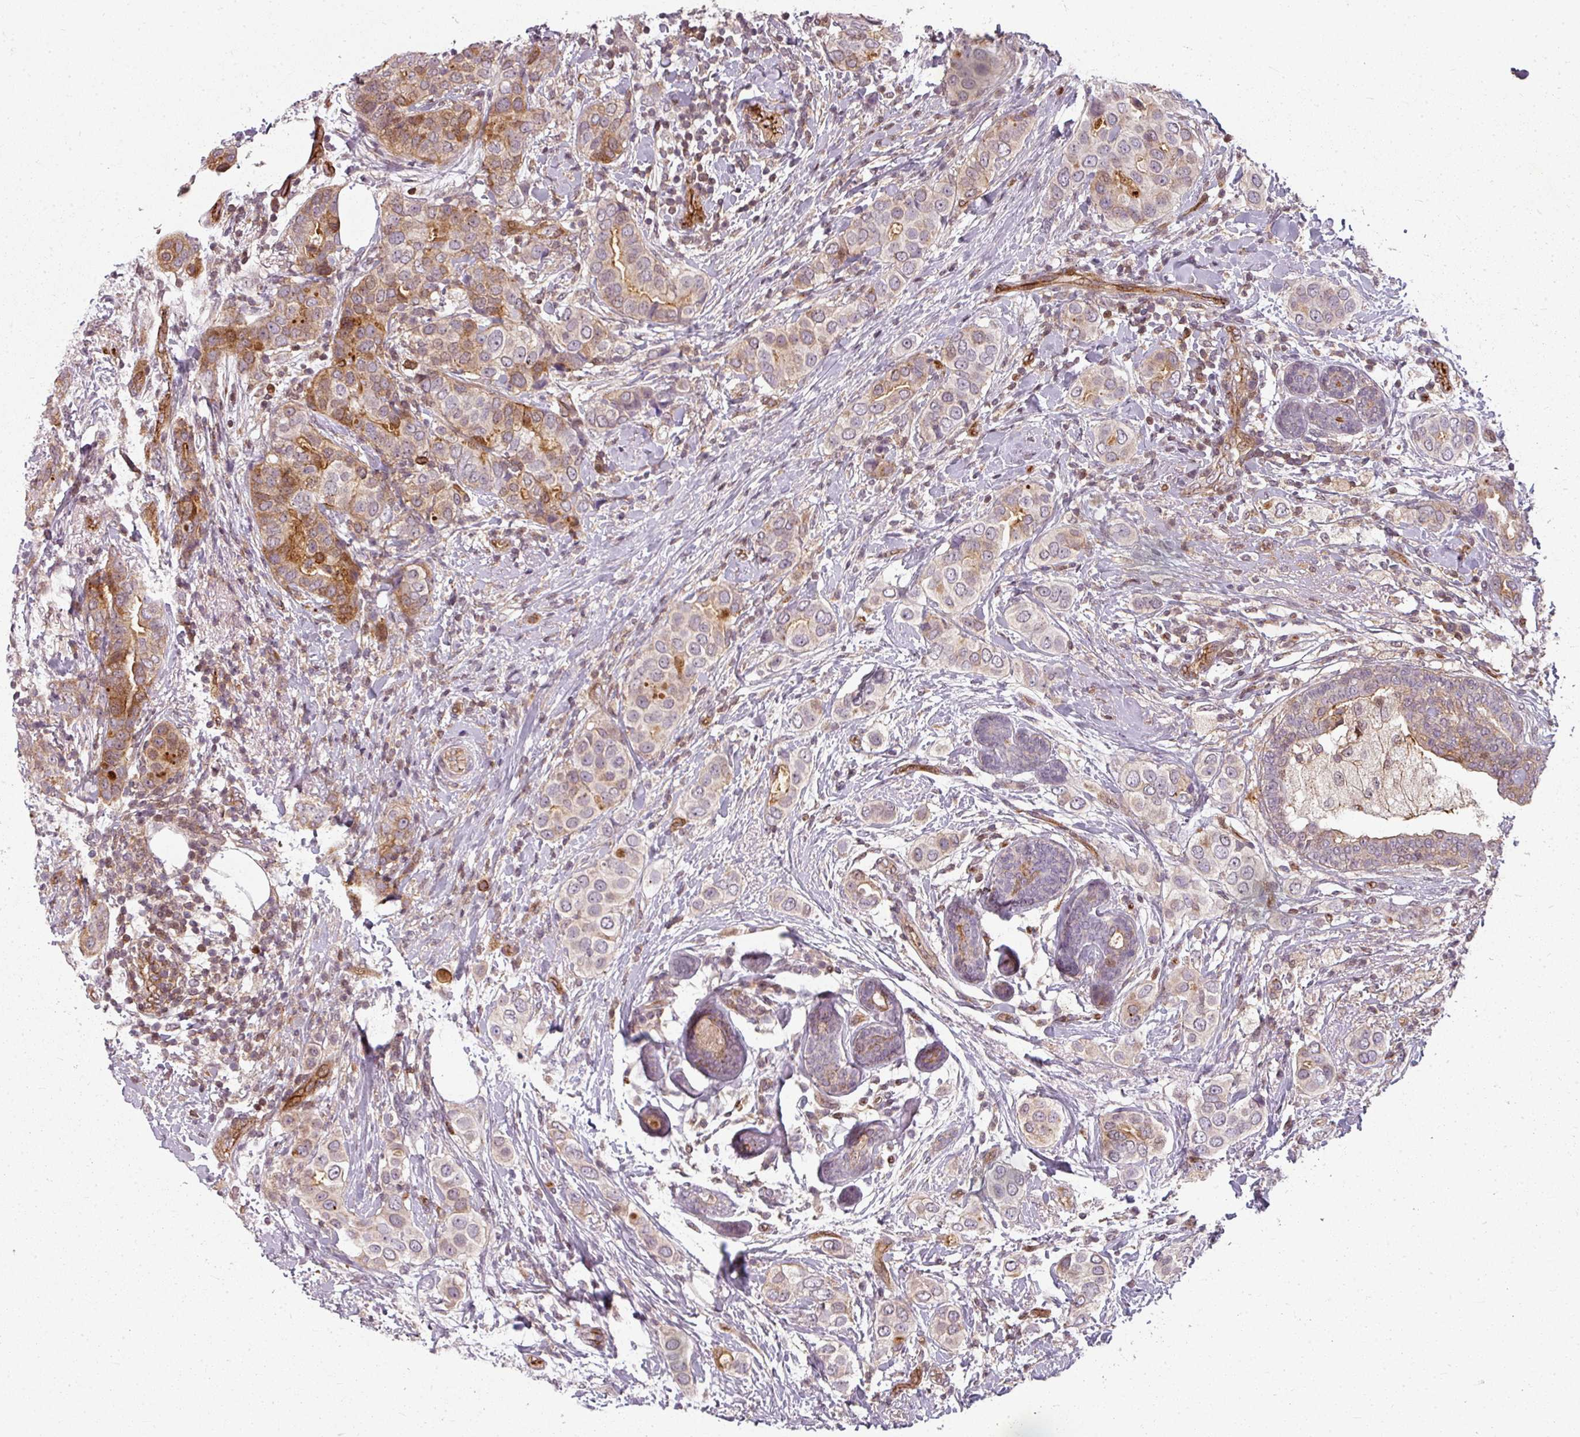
{"staining": {"intensity": "moderate", "quantity": "<25%", "location": "cytoplasmic/membranous"}, "tissue": "breast cancer", "cell_type": "Tumor cells", "image_type": "cancer", "snomed": [{"axis": "morphology", "description": "Lobular carcinoma"}, {"axis": "topography", "description": "Breast"}], "caption": "About <25% of tumor cells in lobular carcinoma (breast) reveal moderate cytoplasmic/membranous protein positivity as visualized by brown immunohistochemical staining.", "gene": "CLIC1", "patient": {"sex": "female", "age": 51}}